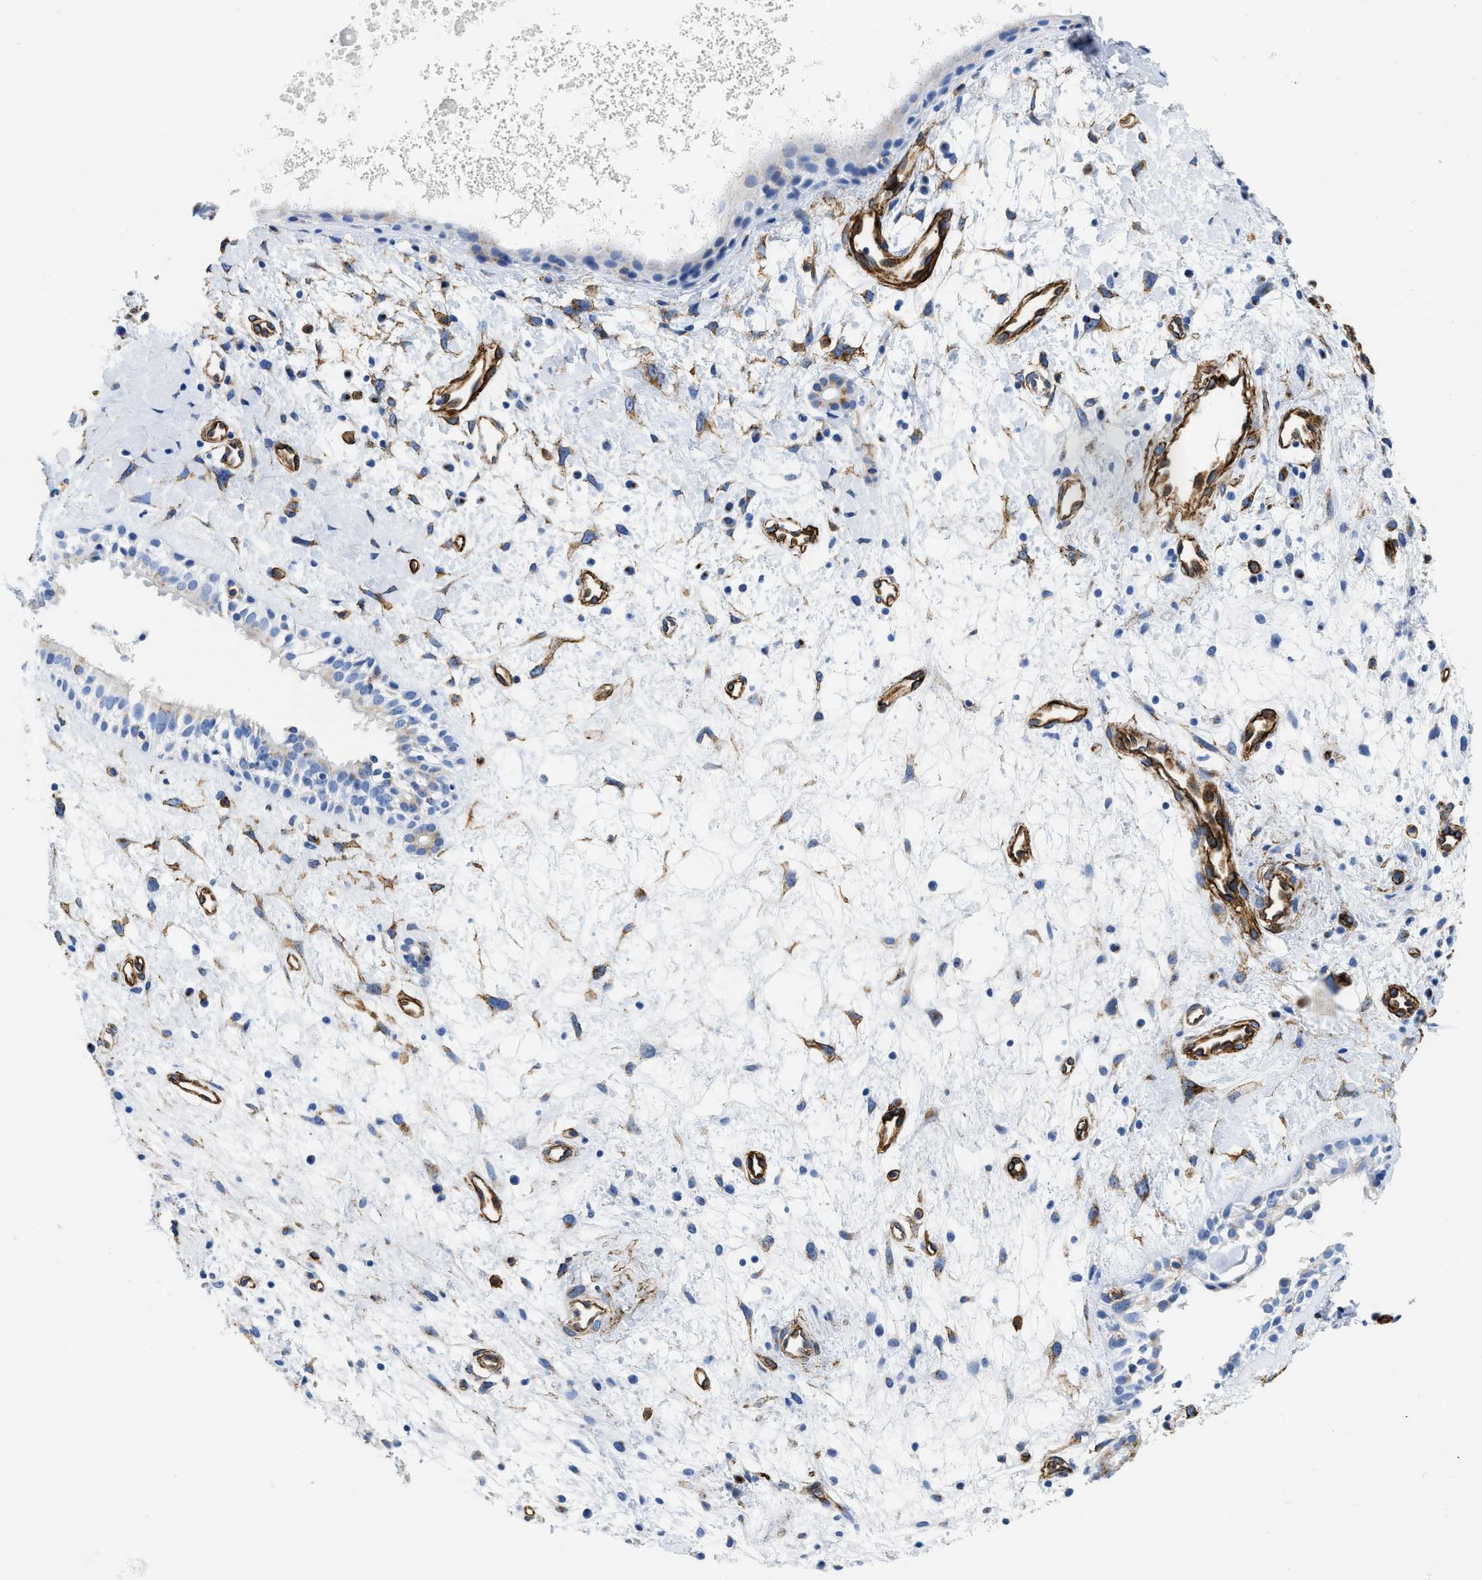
{"staining": {"intensity": "moderate", "quantity": "<25%", "location": "cytoplasmic/membranous"}, "tissue": "nasopharynx", "cell_type": "Respiratory epithelial cells", "image_type": "normal", "snomed": [{"axis": "morphology", "description": "Normal tissue, NOS"}, {"axis": "topography", "description": "Nasopharynx"}], "caption": "Respiratory epithelial cells exhibit low levels of moderate cytoplasmic/membranous positivity in about <25% of cells in normal nasopharynx.", "gene": "TVP23B", "patient": {"sex": "male", "age": 22}}